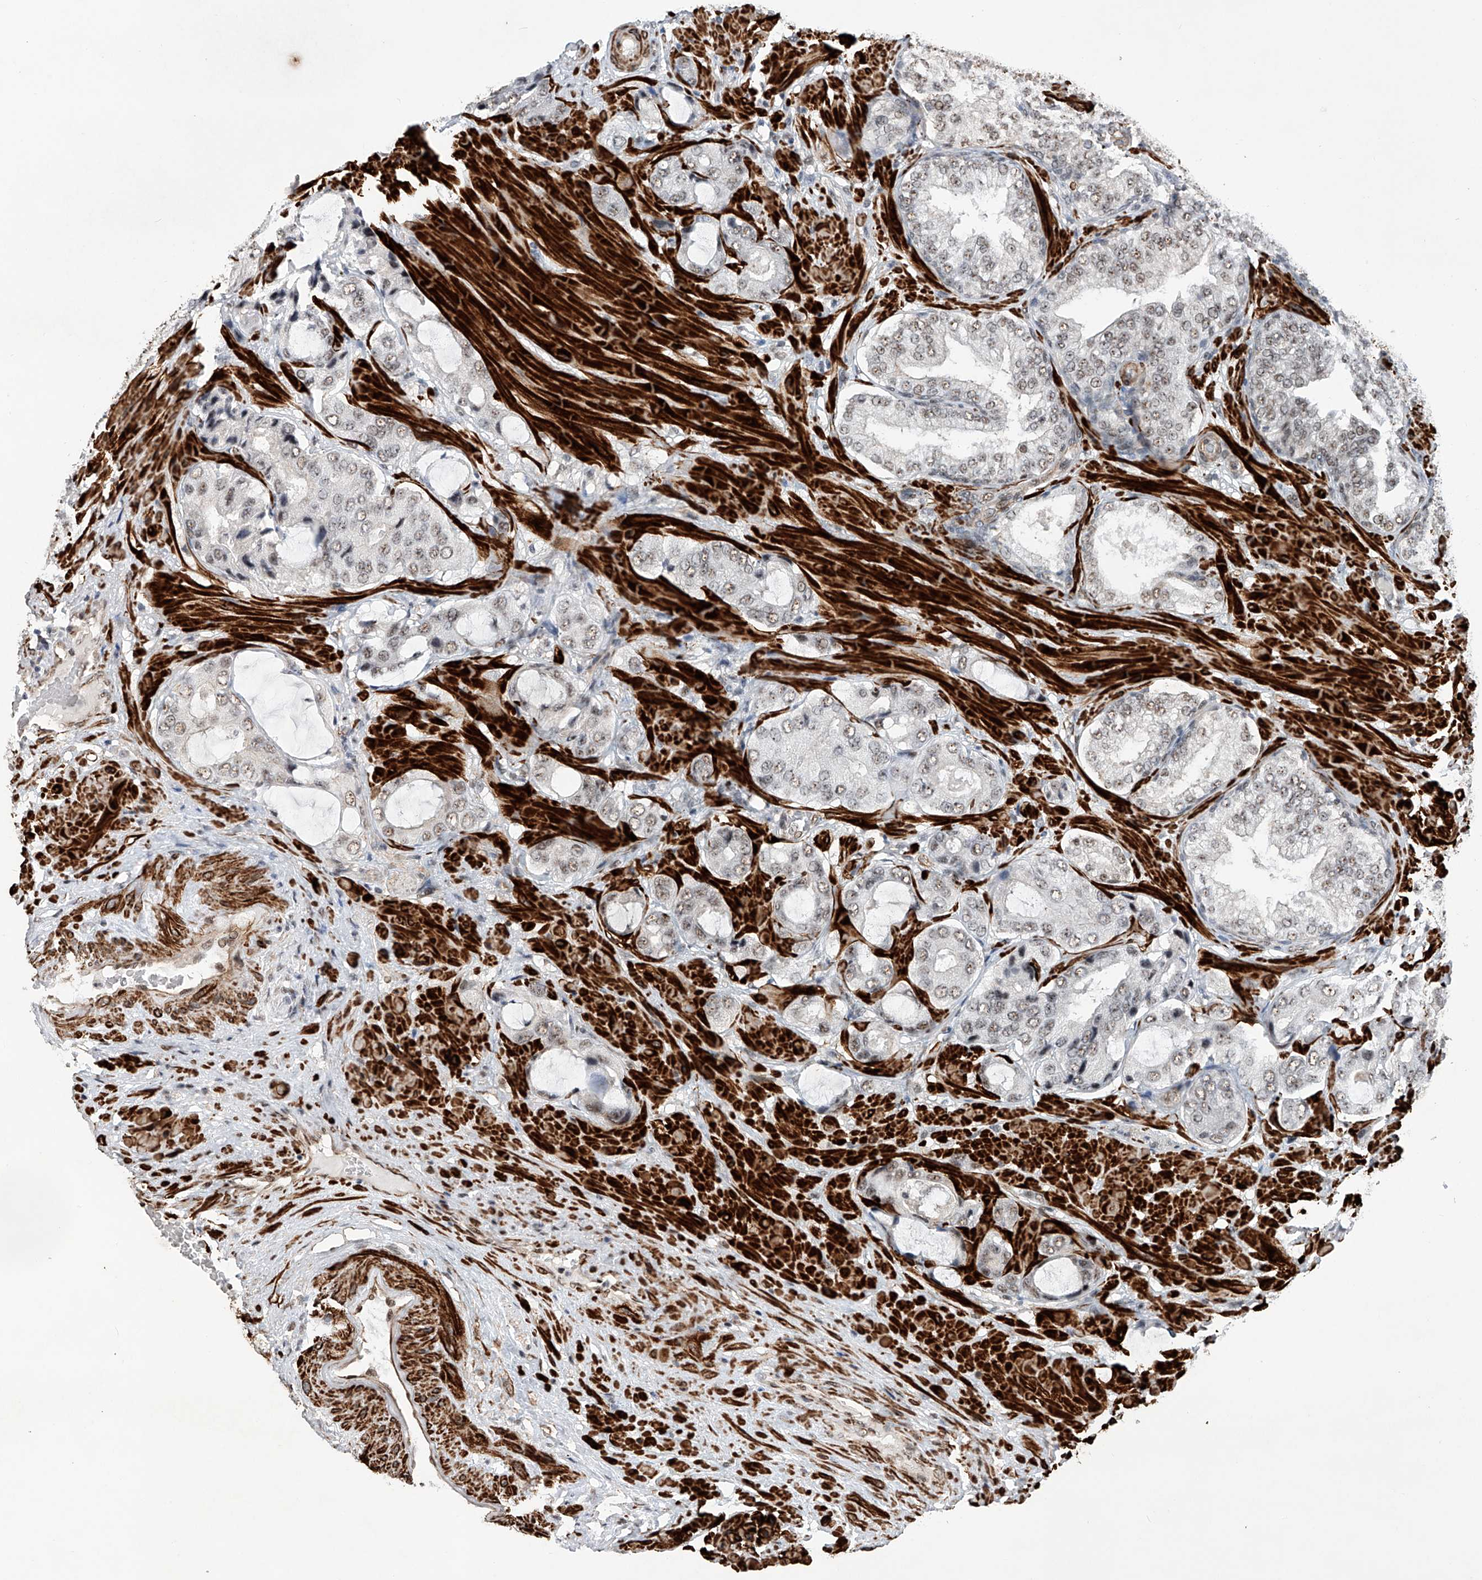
{"staining": {"intensity": "weak", "quantity": ">75%", "location": "nuclear"}, "tissue": "prostate cancer", "cell_type": "Tumor cells", "image_type": "cancer", "snomed": [{"axis": "morphology", "description": "Adenocarcinoma, High grade"}, {"axis": "topography", "description": "Prostate"}], "caption": "Human prostate cancer (high-grade adenocarcinoma) stained for a protein (brown) exhibits weak nuclear positive positivity in about >75% of tumor cells.", "gene": "NFATC4", "patient": {"sex": "male", "age": 59}}